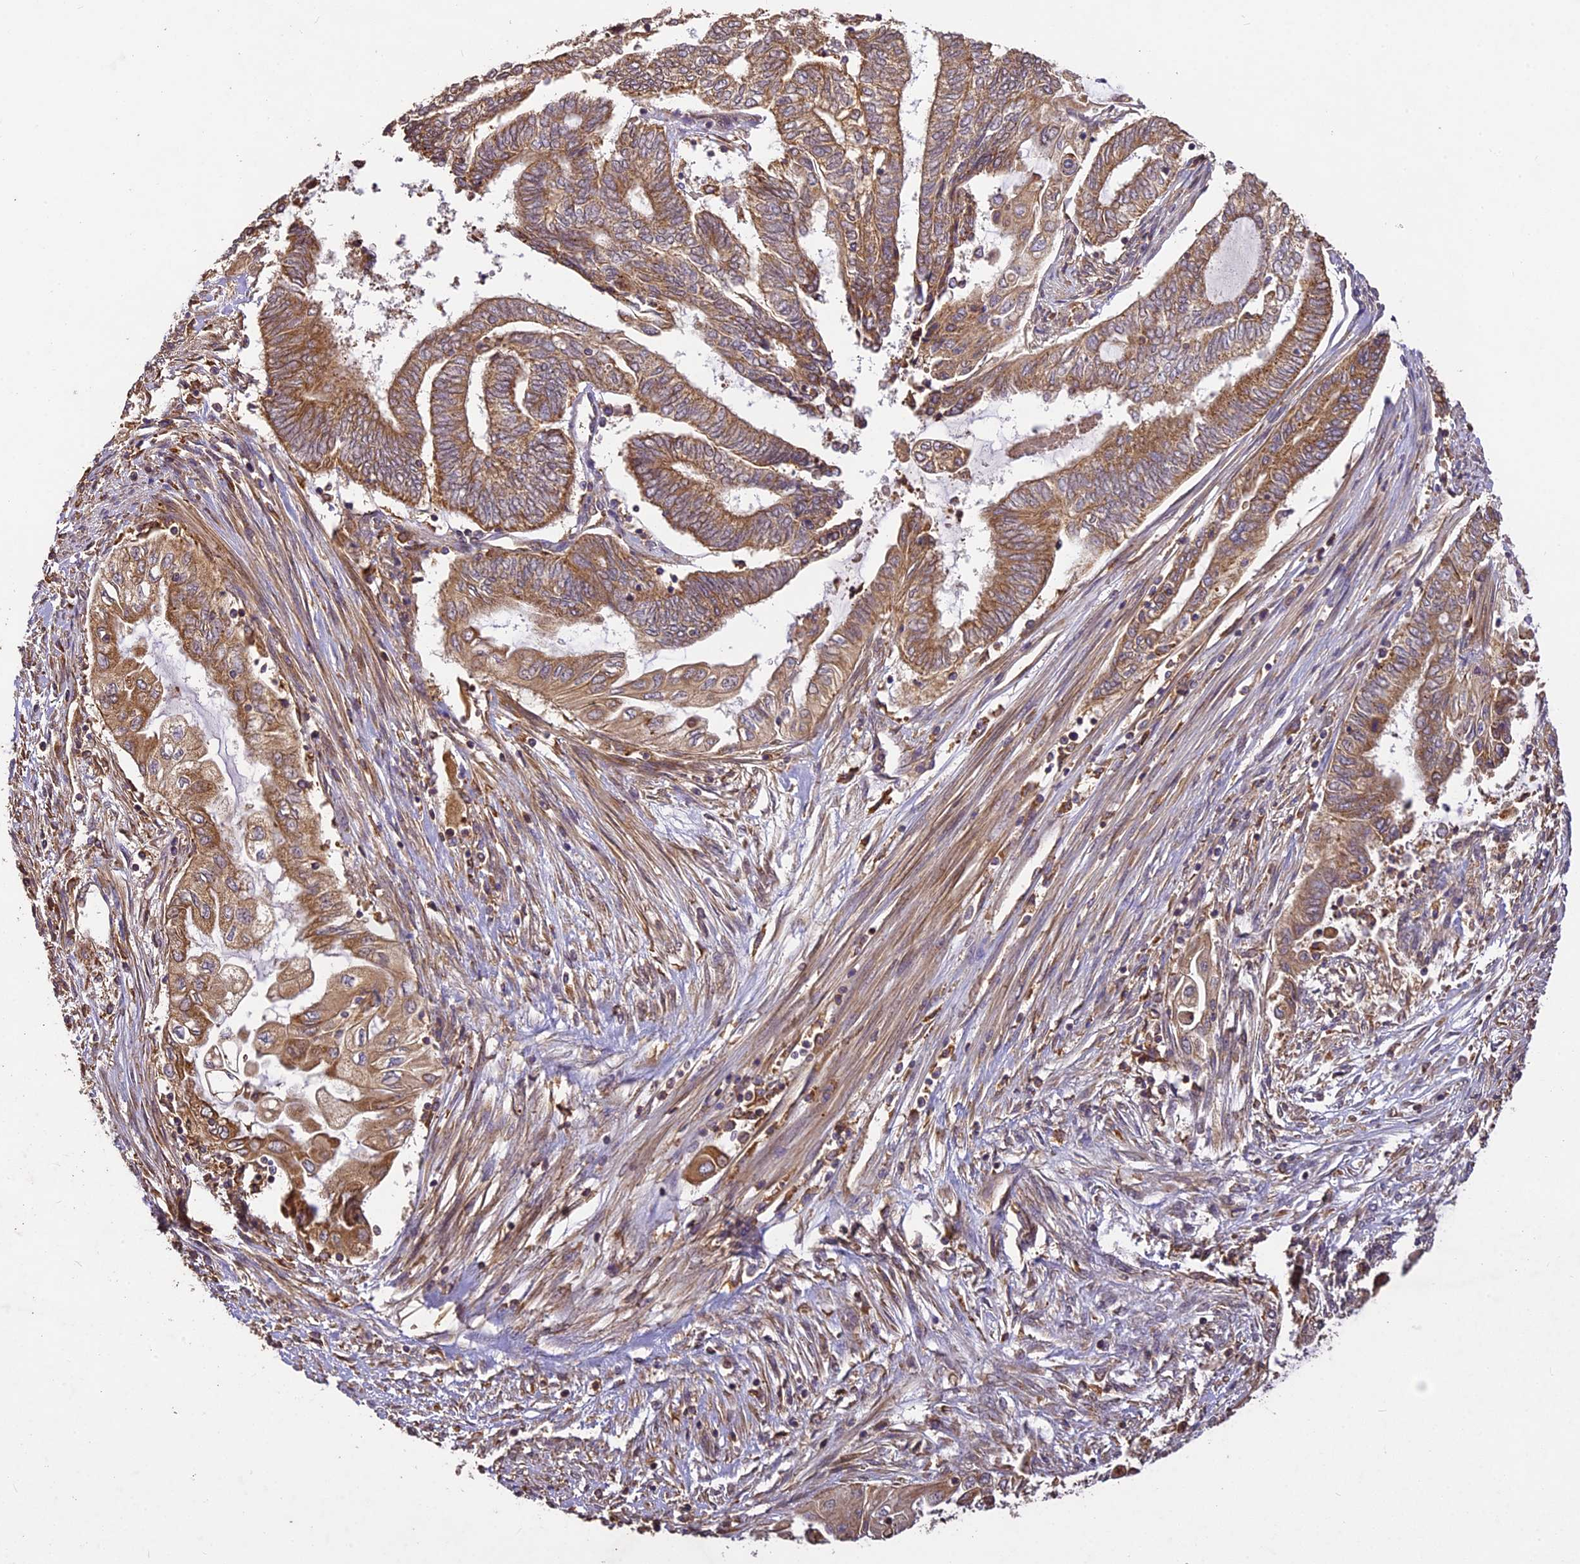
{"staining": {"intensity": "moderate", "quantity": ">75%", "location": "cytoplasmic/membranous"}, "tissue": "endometrial cancer", "cell_type": "Tumor cells", "image_type": "cancer", "snomed": [{"axis": "morphology", "description": "Adenocarcinoma, NOS"}, {"axis": "topography", "description": "Uterus"}, {"axis": "topography", "description": "Endometrium"}], "caption": "This is a micrograph of immunohistochemistry staining of endometrial adenocarcinoma, which shows moderate expression in the cytoplasmic/membranous of tumor cells.", "gene": "BRAP", "patient": {"sex": "female", "age": 70}}